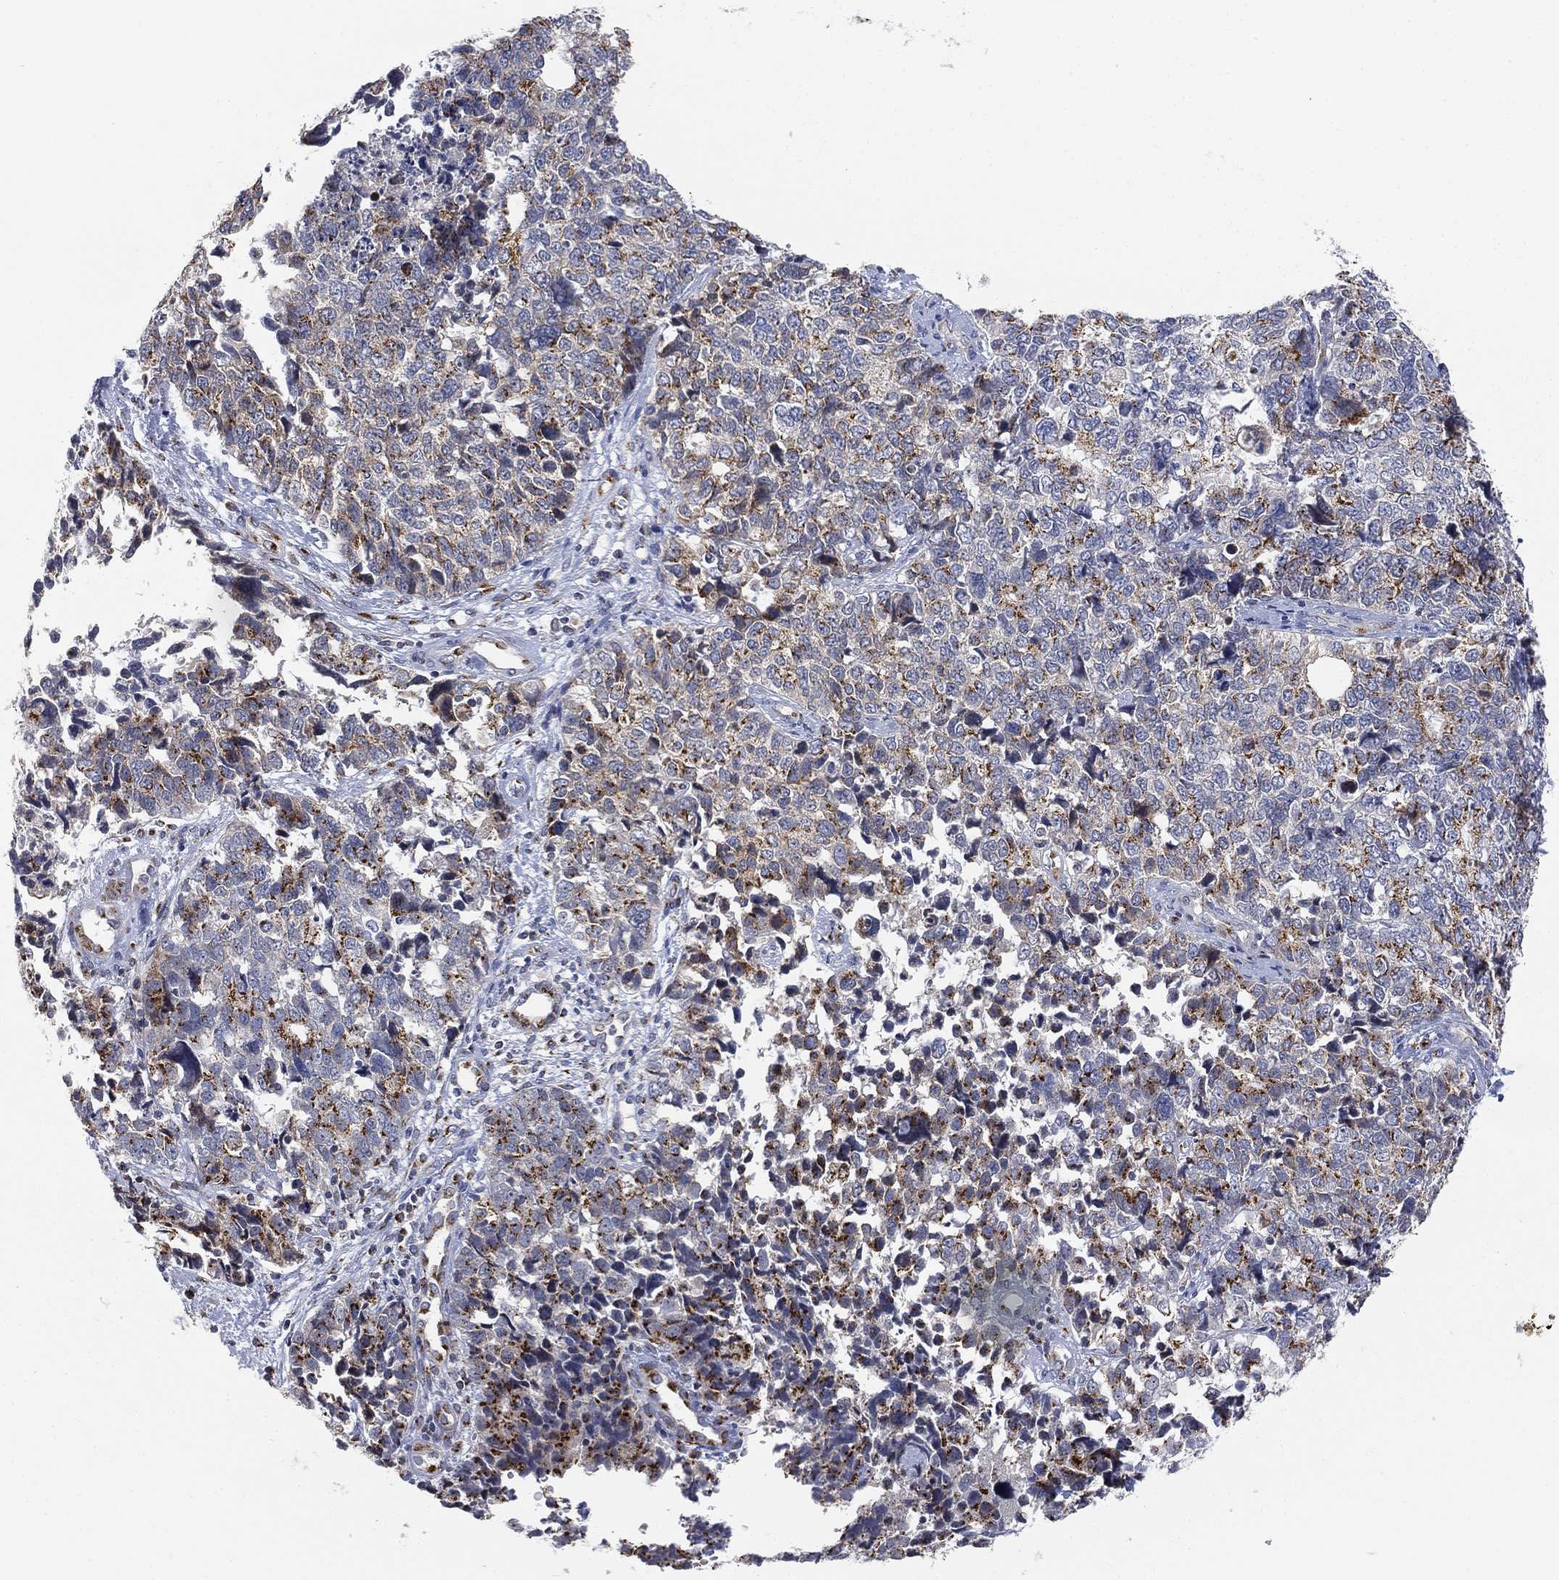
{"staining": {"intensity": "strong", "quantity": "25%-75%", "location": "cytoplasmic/membranous"}, "tissue": "cervical cancer", "cell_type": "Tumor cells", "image_type": "cancer", "snomed": [{"axis": "morphology", "description": "Squamous cell carcinoma, NOS"}, {"axis": "topography", "description": "Cervix"}], "caption": "Immunohistochemistry (IHC) staining of squamous cell carcinoma (cervical), which displays high levels of strong cytoplasmic/membranous expression in approximately 25%-75% of tumor cells indicating strong cytoplasmic/membranous protein positivity. The staining was performed using DAB (3,3'-diaminobenzidine) (brown) for protein detection and nuclei were counterstained in hematoxylin (blue).", "gene": "TICAM1", "patient": {"sex": "female", "age": 63}}